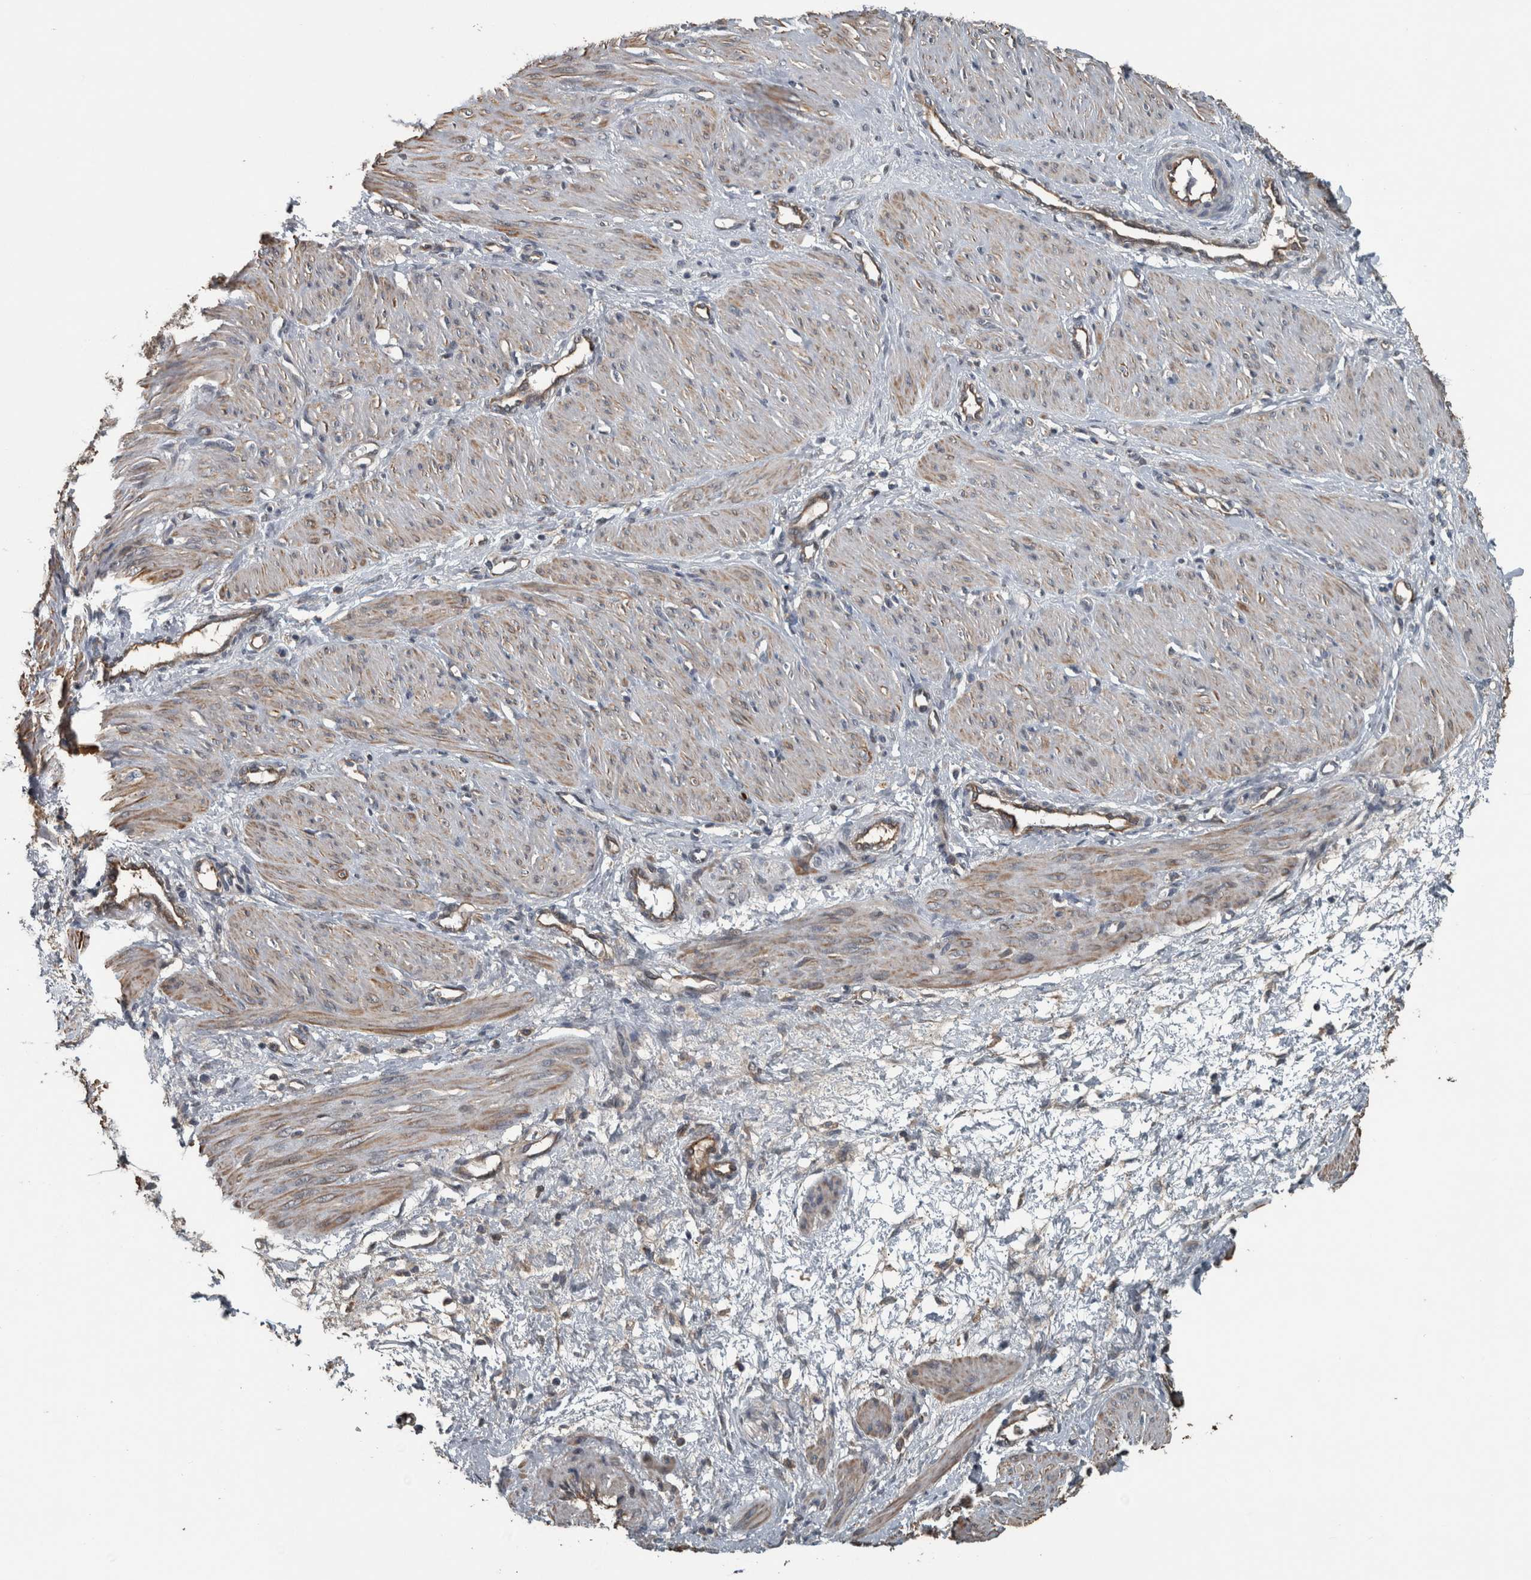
{"staining": {"intensity": "moderate", "quantity": "25%-75%", "location": "cytoplasmic/membranous"}, "tissue": "smooth muscle", "cell_type": "Smooth muscle cells", "image_type": "normal", "snomed": [{"axis": "morphology", "description": "Normal tissue, NOS"}, {"axis": "topography", "description": "Endometrium"}], "caption": "Brown immunohistochemical staining in normal smooth muscle reveals moderate cytoplasmic/membranous positivity in approximately 25%-75% of smooth muscle cells.", "gene": "EXOC8", "patient": {"sex": "female", "age": 33}}